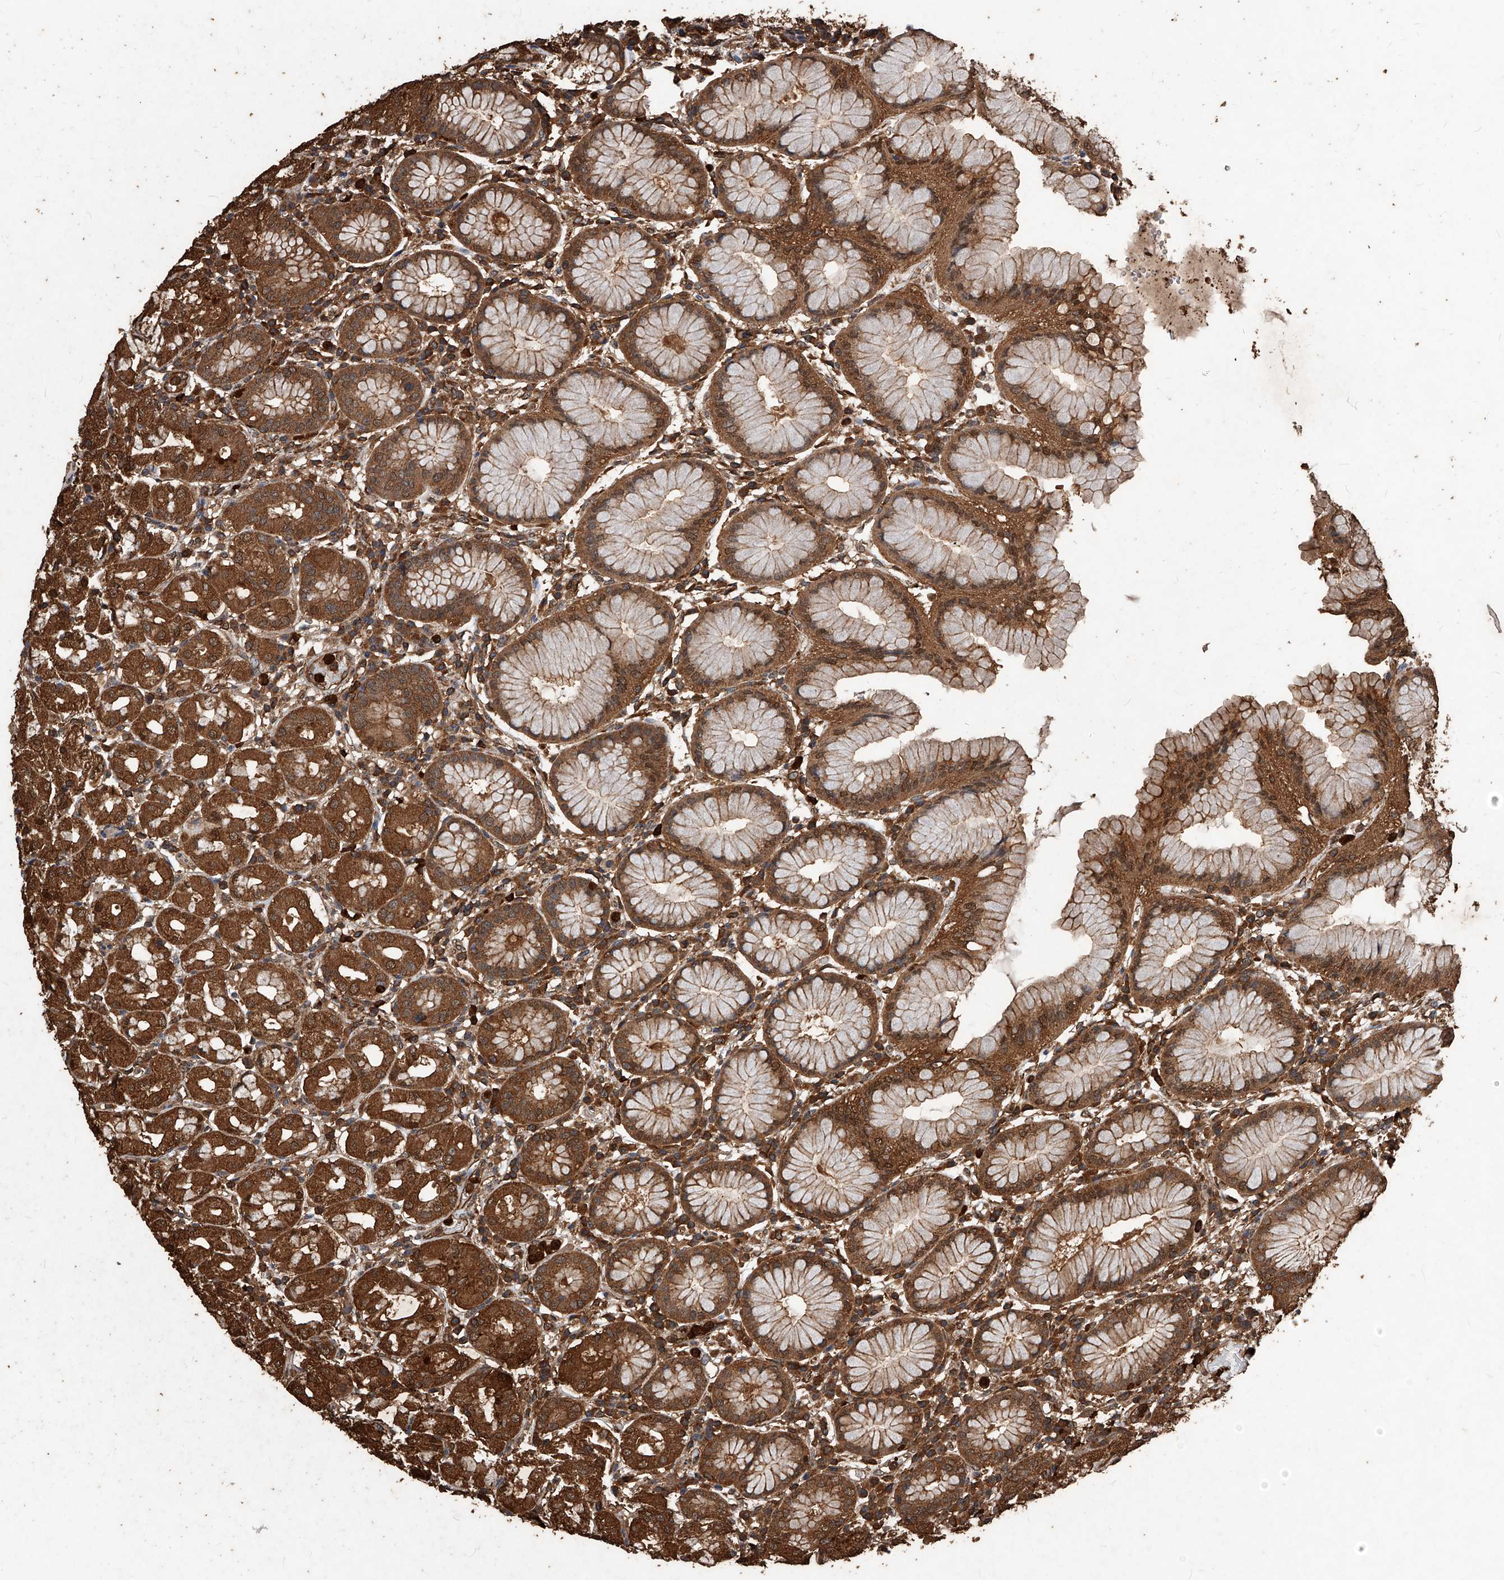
{"staining": {"intensity": "strong", "quantity": ">75%", "location": "cytoplasmic/membranous"}, "tissue": "stomach", "cell_type": "Glandular cells", "image_type": "normal", "snomed": [{"axis": "morphology", "description": "Normal tissue, NOS"}, {"axis": "topography", "description": "Stomach"}, {"axis": "topography", "description": "Stomach, lower"}], "caption": "IHC (DAB) staining of unremarkable stomach shows strong cytoplasmic/membranous protein positivity in approximately >75% of glandular cells.", "gene": "UCP2", "patient": {"sex": "female", "age": 56}}